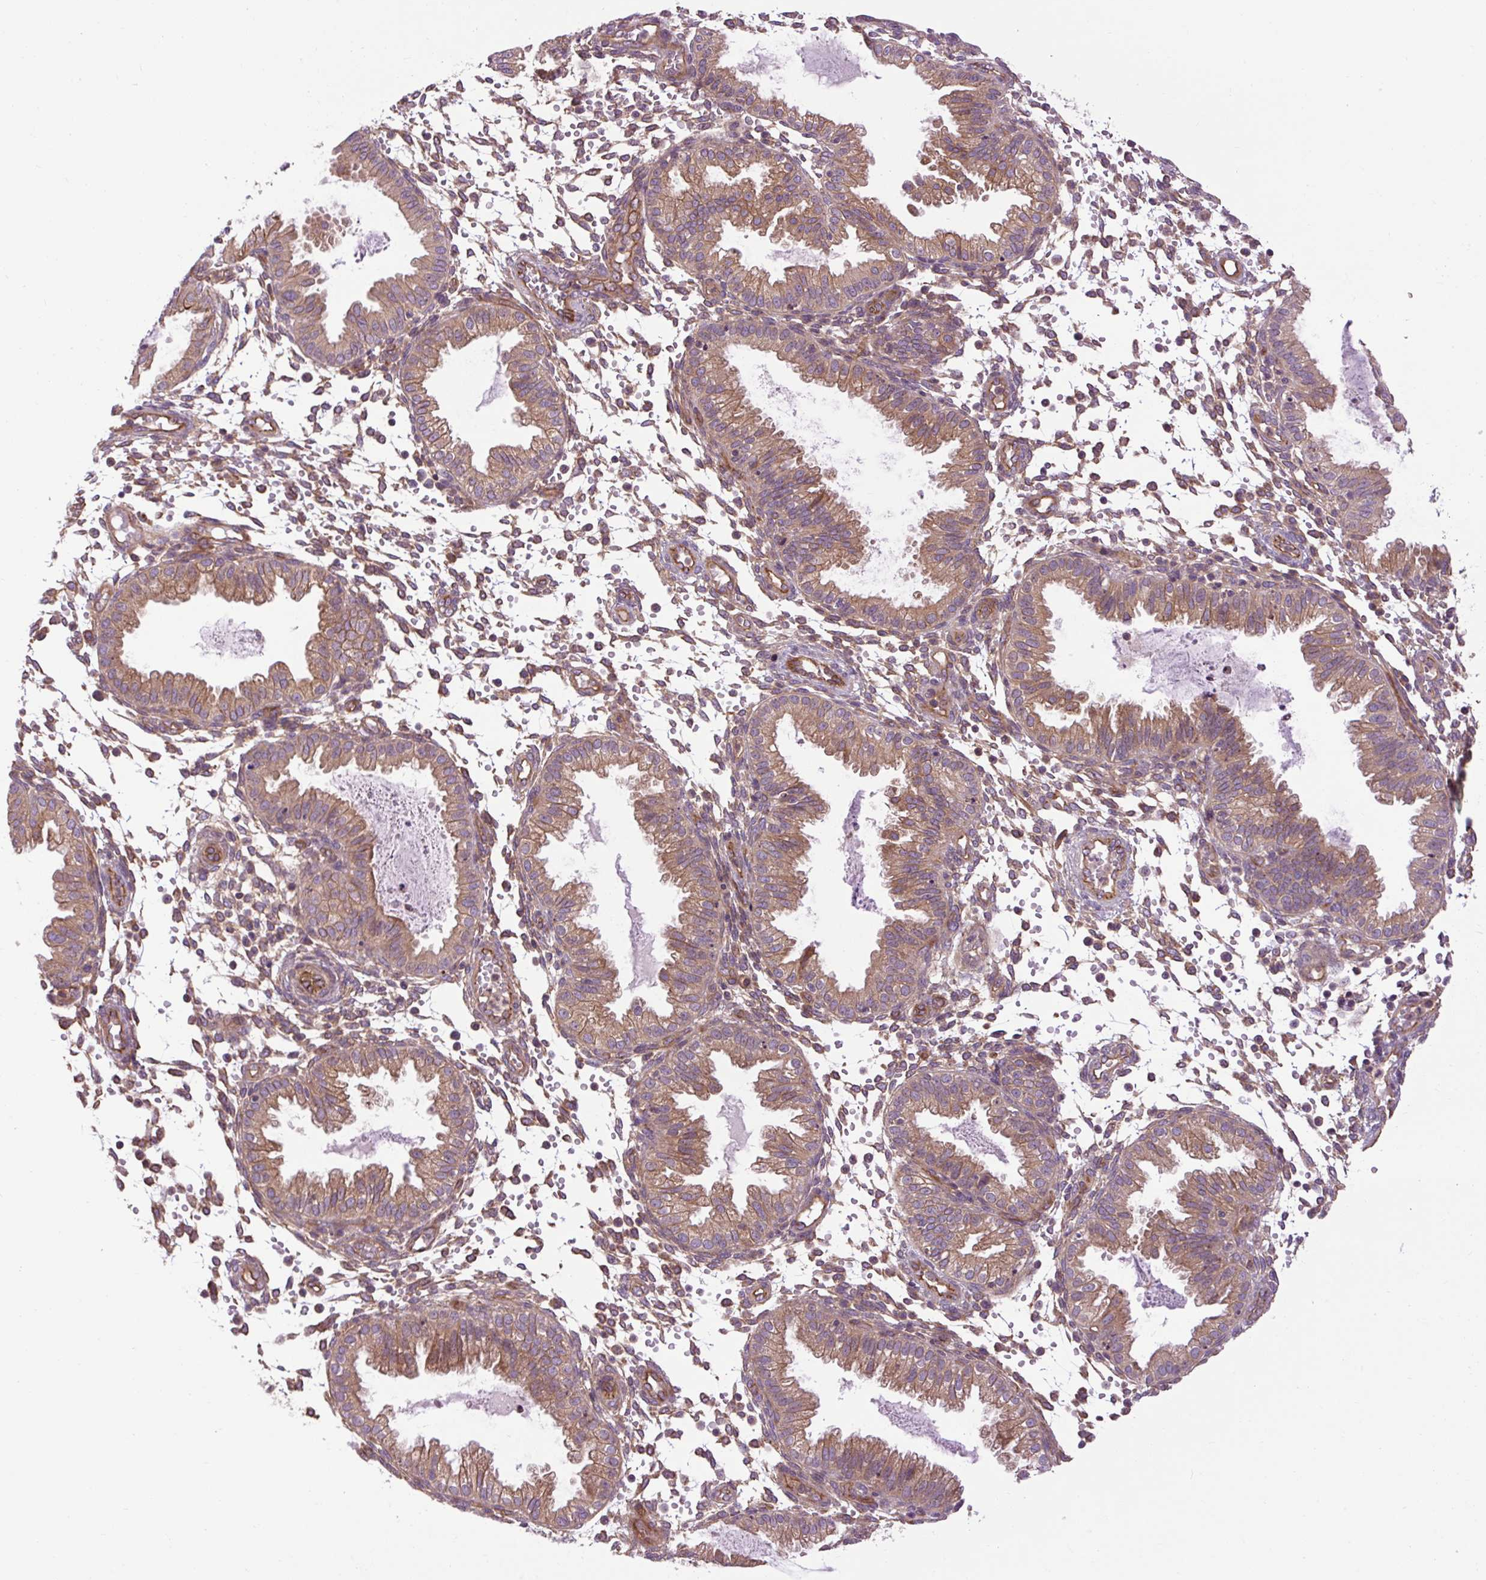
{"staining": {"intensity": "moderate", "quantity": "25%-75%", "location": "cytoplasmic/membranous"}, "tissue": "endometrium", "cell_type": "Cells in endometrial stroma", "image_type": "normal", "snomed": [{"axis": "morphology", "description": "Normal tissue, NOS"}, {"axis": "topography", "description": "Endometrium"}], "caption": "Cells in endometrial stroma show medium levels of moderate cytoplasmic/membranous positivity in approximately 25%-75% of cells in normal endometrium.", "gene": "CCDC93", "patient": {"sex": "female", "age": 33}}